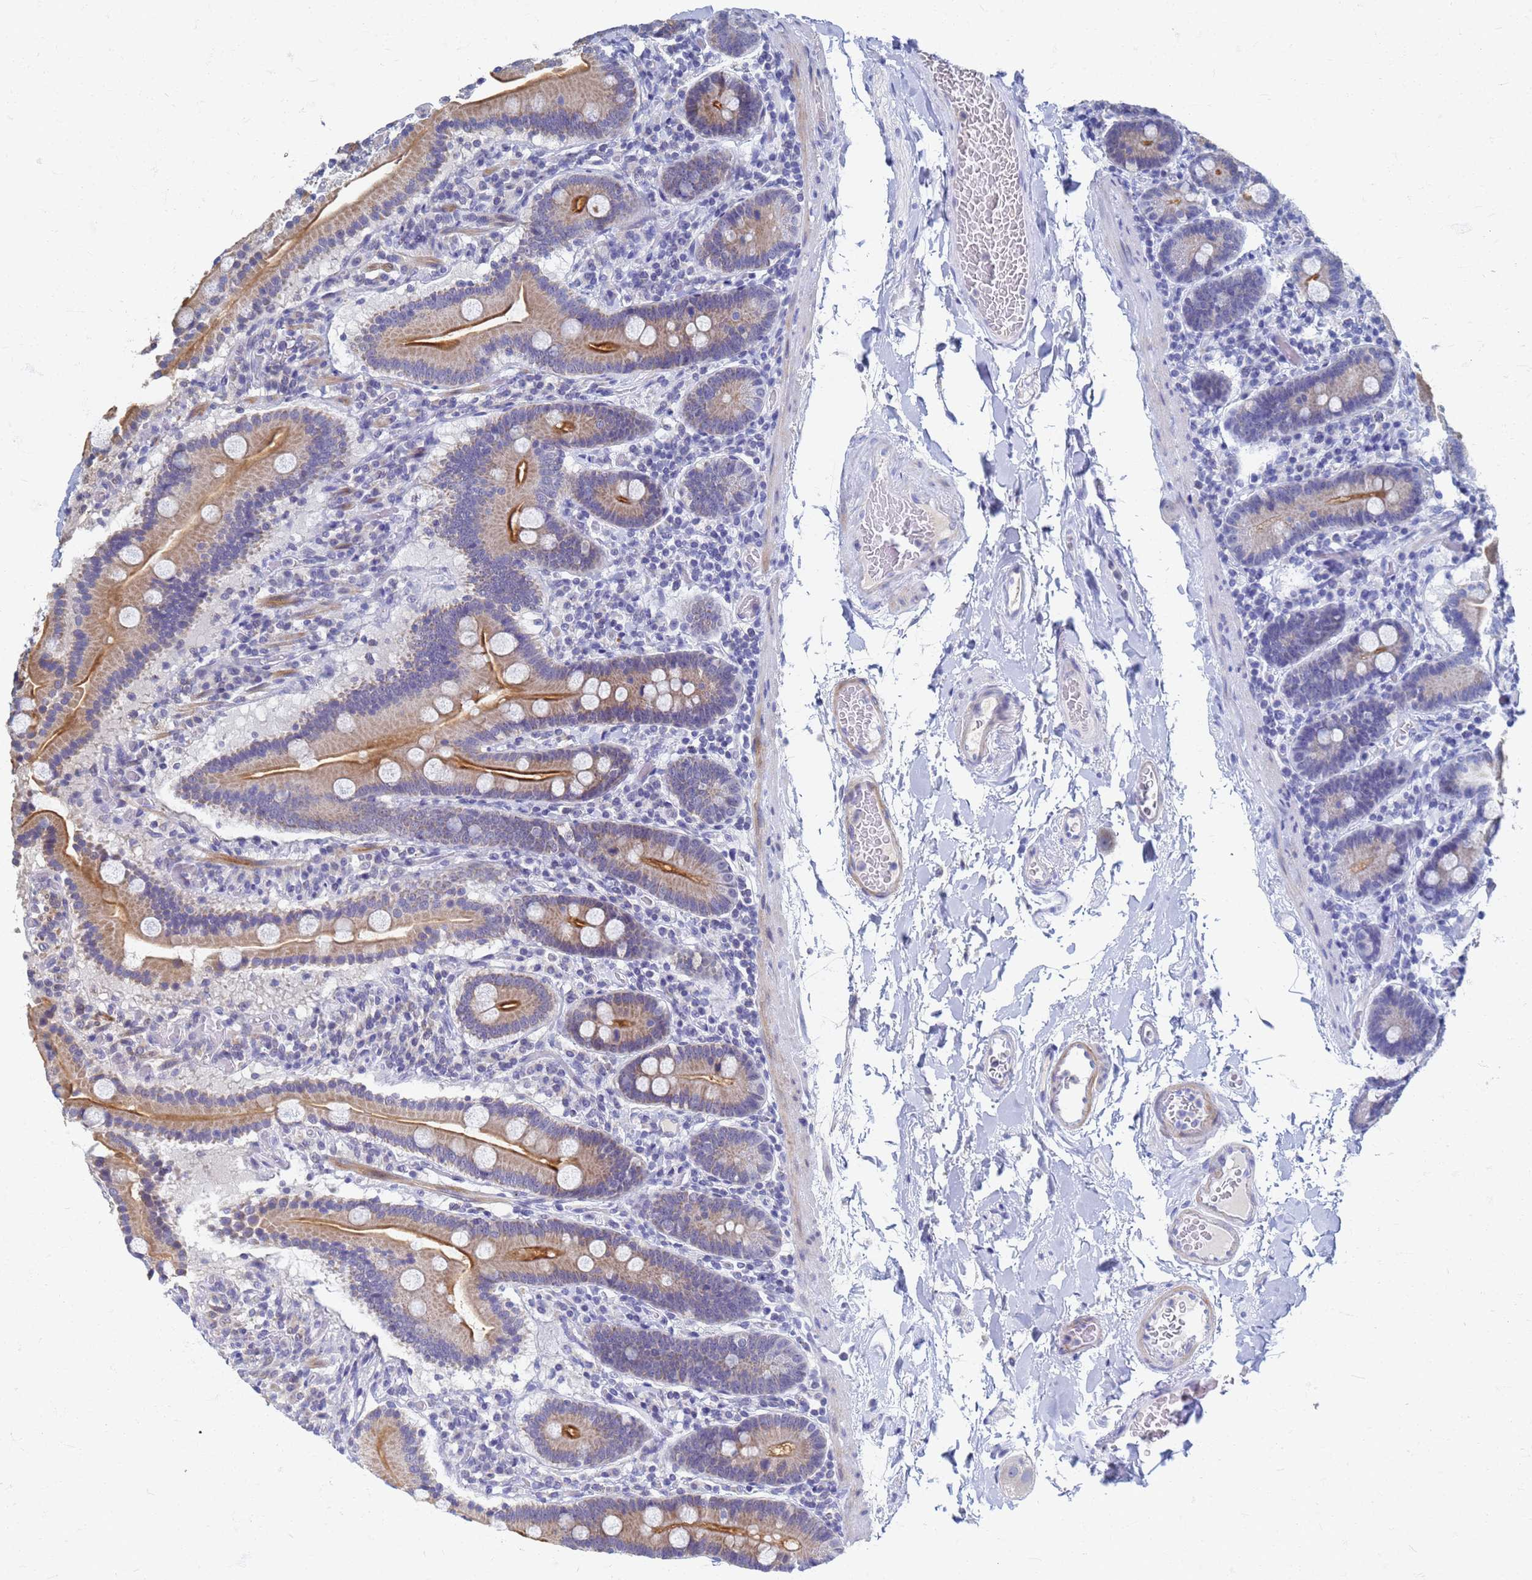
{"staining": {"intensity": "strong", "quantity": "<25%", "location": "cytoplasmic/membranous"}, "tissue": "duodenum", "cell_type": "Glandular cells", "image_type": "normal", "snomed": [{"axis": "morphology", "description": "Normal tissue, NOS"}, {"axis": "topography", "description": "Duodenum"}], "caption": "IHC staining of unremarkable duodenum, which shows medium levels of strong cytoplasmic/membranous positivity in about <25% of glandular cells indicating strong cytoplasmic/membranous protein expression. The staining was performed using DAB (3,3'-diaminobenzidine) (brown) for protein detection and nuclei were counterstained in hematoxylin (blue).", "gene": "ATPAF1", "patient": {"sex": "male", "age": 55}}